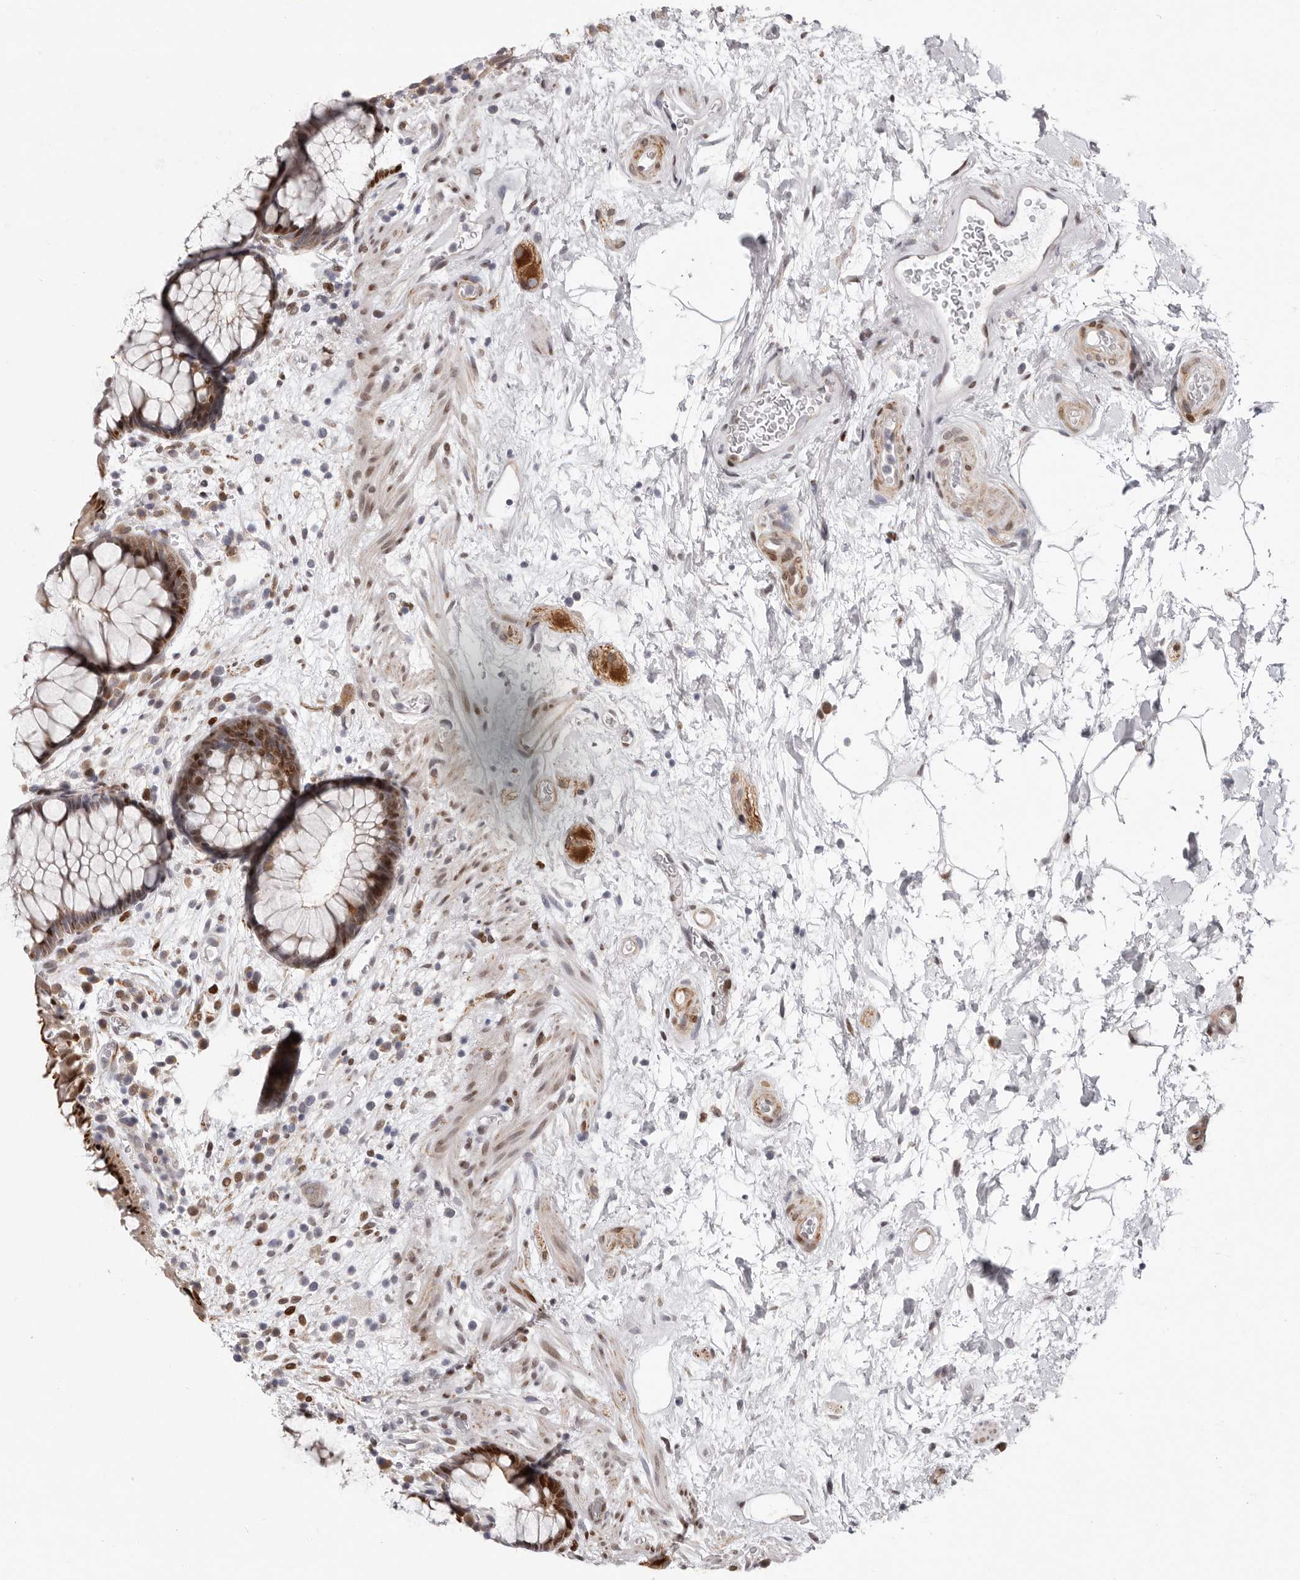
{"staining": {"intensity": "strong", "quantity": "25%-75%", "location": "cytoplasmic/membranous,nuclear"}, "tissue": "rectum", "cell_type": "Glandular cells", "image_type": "normal", "snomed": [{"axis": "morphology", "description": "Normal tissue, NOS"}, {"axis": "topography", "description": "Rectum"}], "caption": "Protein analysis of normal rectum demonstrates strong cytoplasmic/membranous,nuclear positivity in approximately 25%-75% of glandular cells. (DAB (3,3'-diaminobenzidine) IHC, brown staining for protein, blue staining for nuclei).", "gene": "SRP19", "patient": {"sex": "male", "age": 51}}